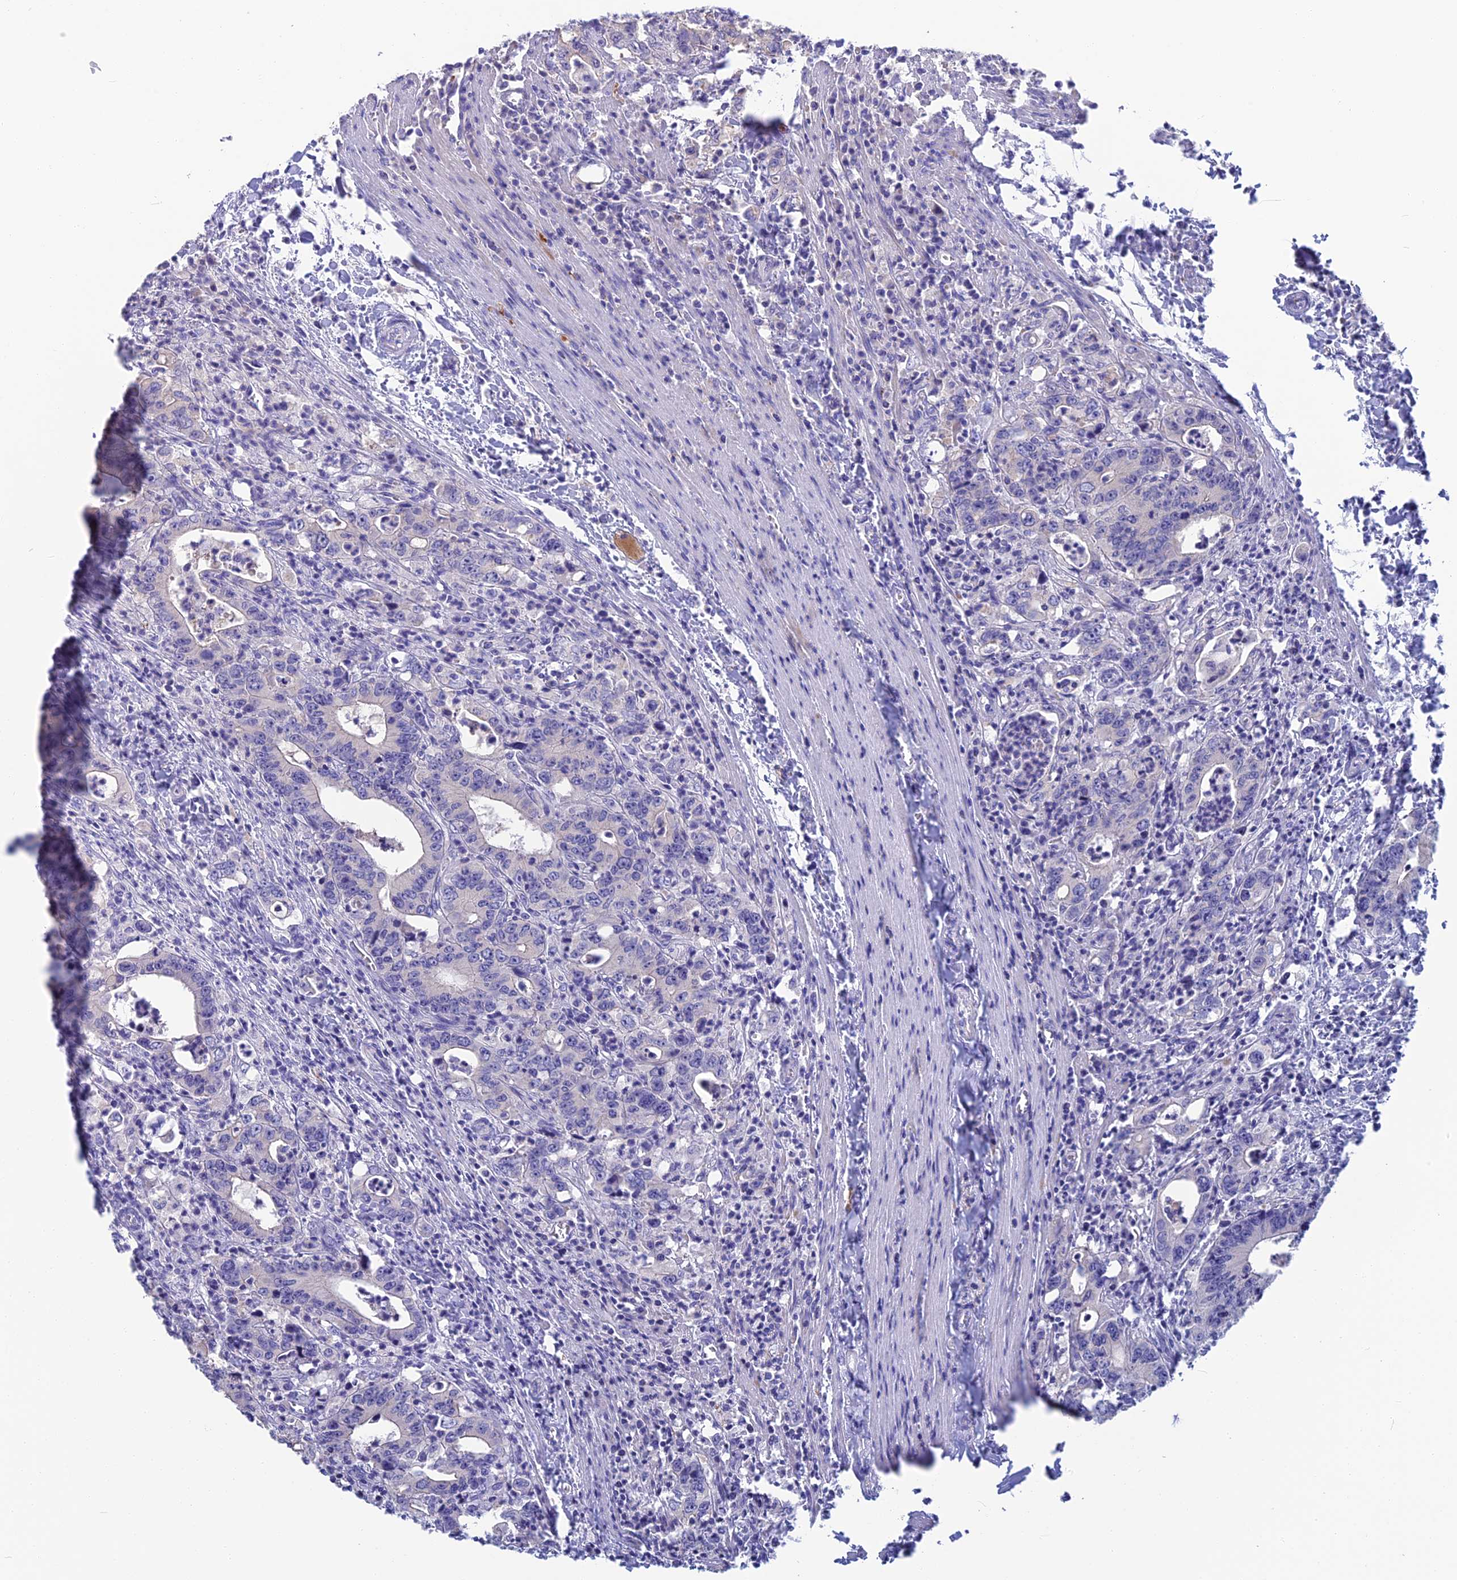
{"staining": {"intensity": "negative", "quantity": "none", "location": "none"}, "tissue": "colorectal cancer", "cell_type": "Tumor cells", "image_type": "cancer", "snomed": [{"axis": "morphology", "description": "Adenocarcinoma, NOS"}, {"axis": "topography", "description": "Colon"}], "caption": "High power microscopy histopathology image of an IHC histopathology image of adenocarcinoma (colorectal), revealing no significant positivity in tumor cells.", "gene": "SNAP91", "patient": {"sex": "female", "age": 75}}